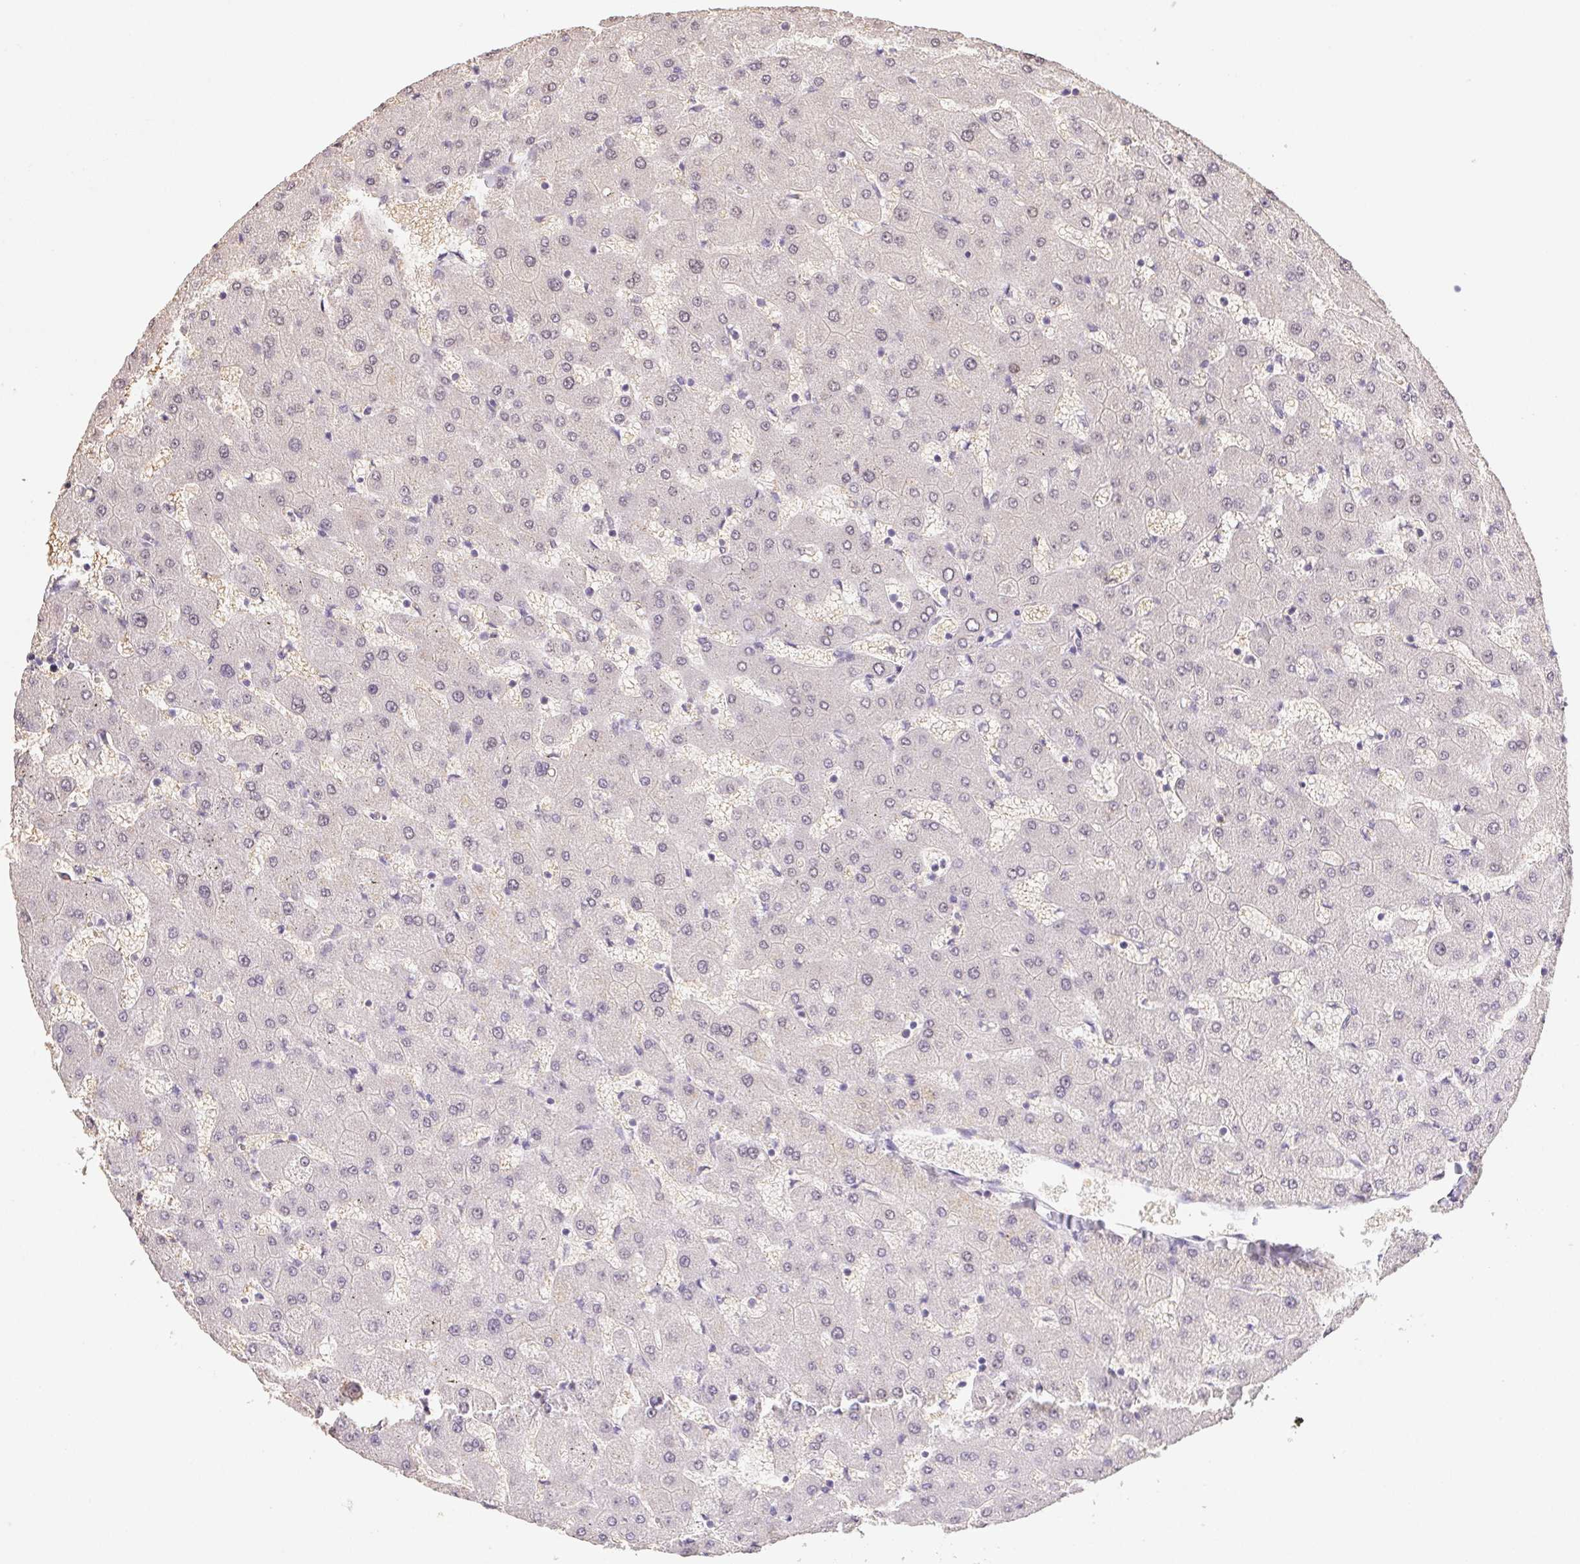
{"staining": {"intensity": "negative", "quantity": "none", "location": "none"}, "tissue": "liver", "cell_type": "Cholangiocytes", "image_type": "normal", "snomed": [{"axis": "morphology", "description": "Normal tissue, NOS"}, {"axis": "topography", "description": "Liver"}], "caption": "The immunohistochemistry micrograph has no significant positivity in cholangiocytes of liver. (Stains: DAB immunohistochemistry with hematoxylin counter stain, Microscopy: brightfield microscopy at high magnification).", "gene": "ST8SIA3", "patient": {"sex": "female", "age": 63}}